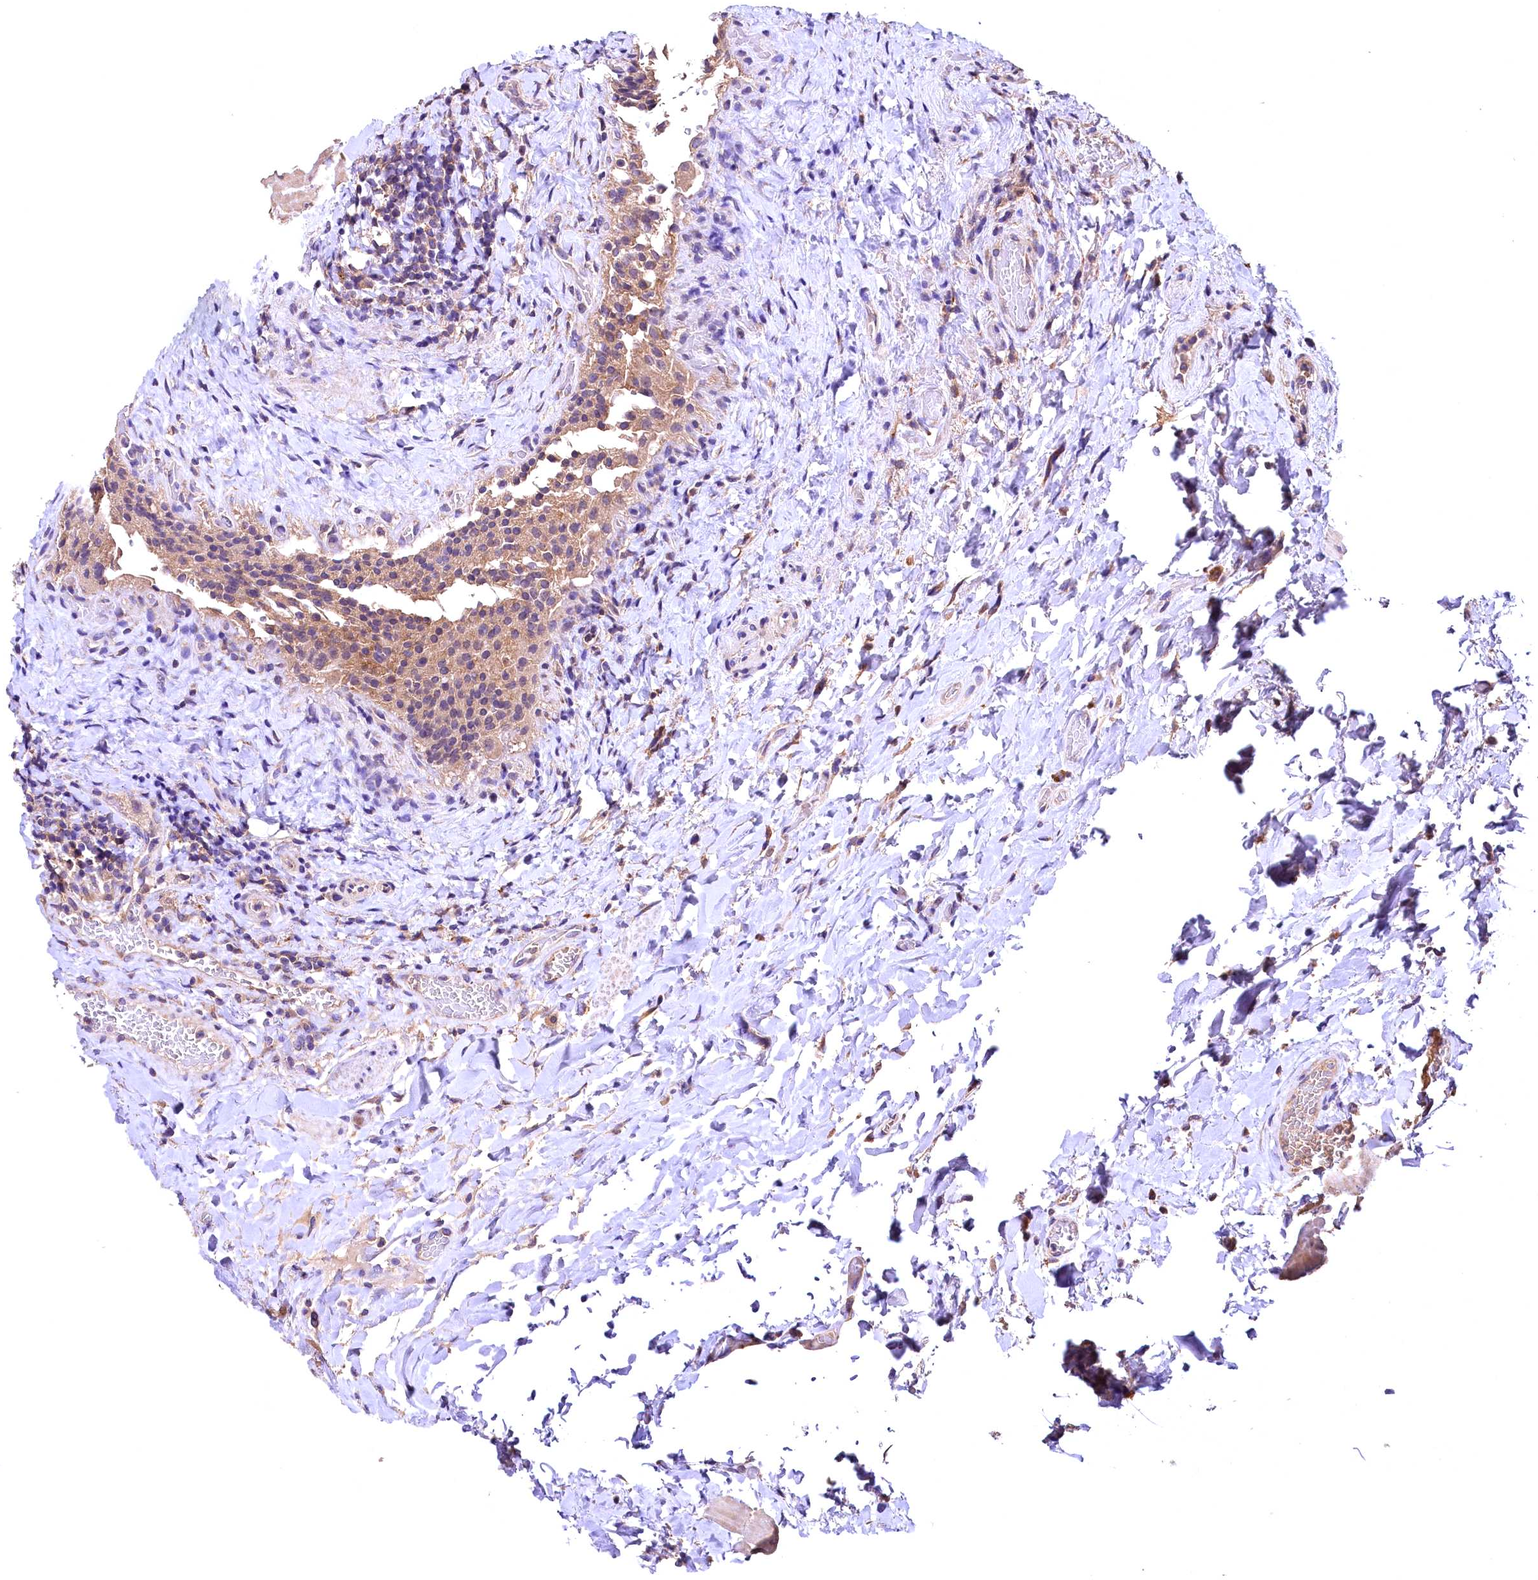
{"staining": {"intensity": "weak", "quantity": ">75%", "location": "cytoplasmic/membranous"}, "tissue": "urinary bladder", "cell_type": "Urothelial cells", "image_type": "normal", "snomed": [{"axis": "morphology", "description": "Normal tissue, NOS"}, {"axis": "morphology", "description": "Inflammation, NOS"}, {"axis": "topography", "description": "Urinary bladder"}], "caption": "Urothelial cells demonstrate low levels of weak cytoplasmic/membranous positivity in approximately >75% of cells in unremarkable human urinary bladder.", "gene": "ENKD1", "patient": {"sex": "male", "age": 64}}